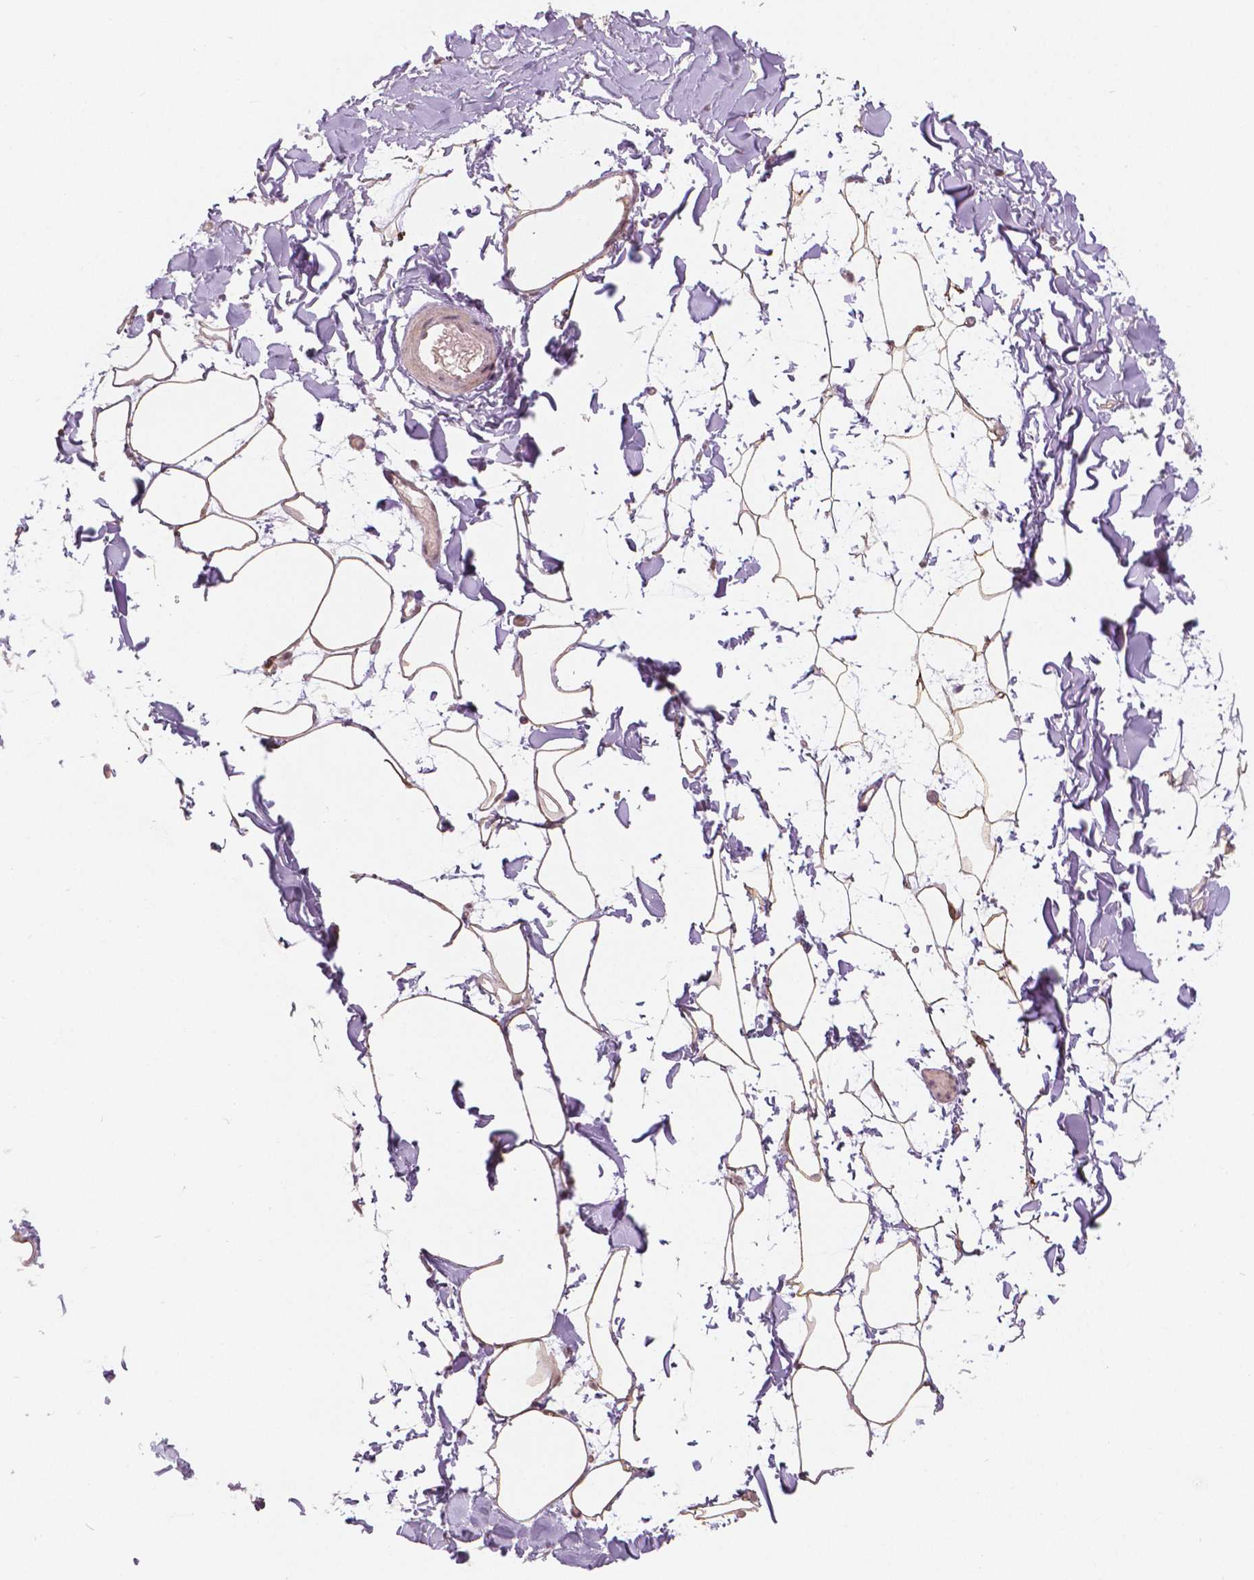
{"staining": {"intensity": "moderate", "quantity": ">75%", "location": "cytoplasmic/membranous,nuclear"}, "tissue": "adipose tissue", "cell_type": "Adipocytes", "image_type": "normal", "snomed": [{"axis": "morphology", "description": "Normal tissue, NOS"}, {"axis": "topography", "description": "Gallbladder"}, {"axis": "topography", "description": "Peripheral nerve tissue"}], "caption": "Immunohistochemistry of unremarkable adipose tissue shows medium levels of moderate cytoplasmic/membranous,nuclear positivity in about >75% of adipocytes.", "gene": "NSD2", "patient": {"sex": "female", "age": 45}}